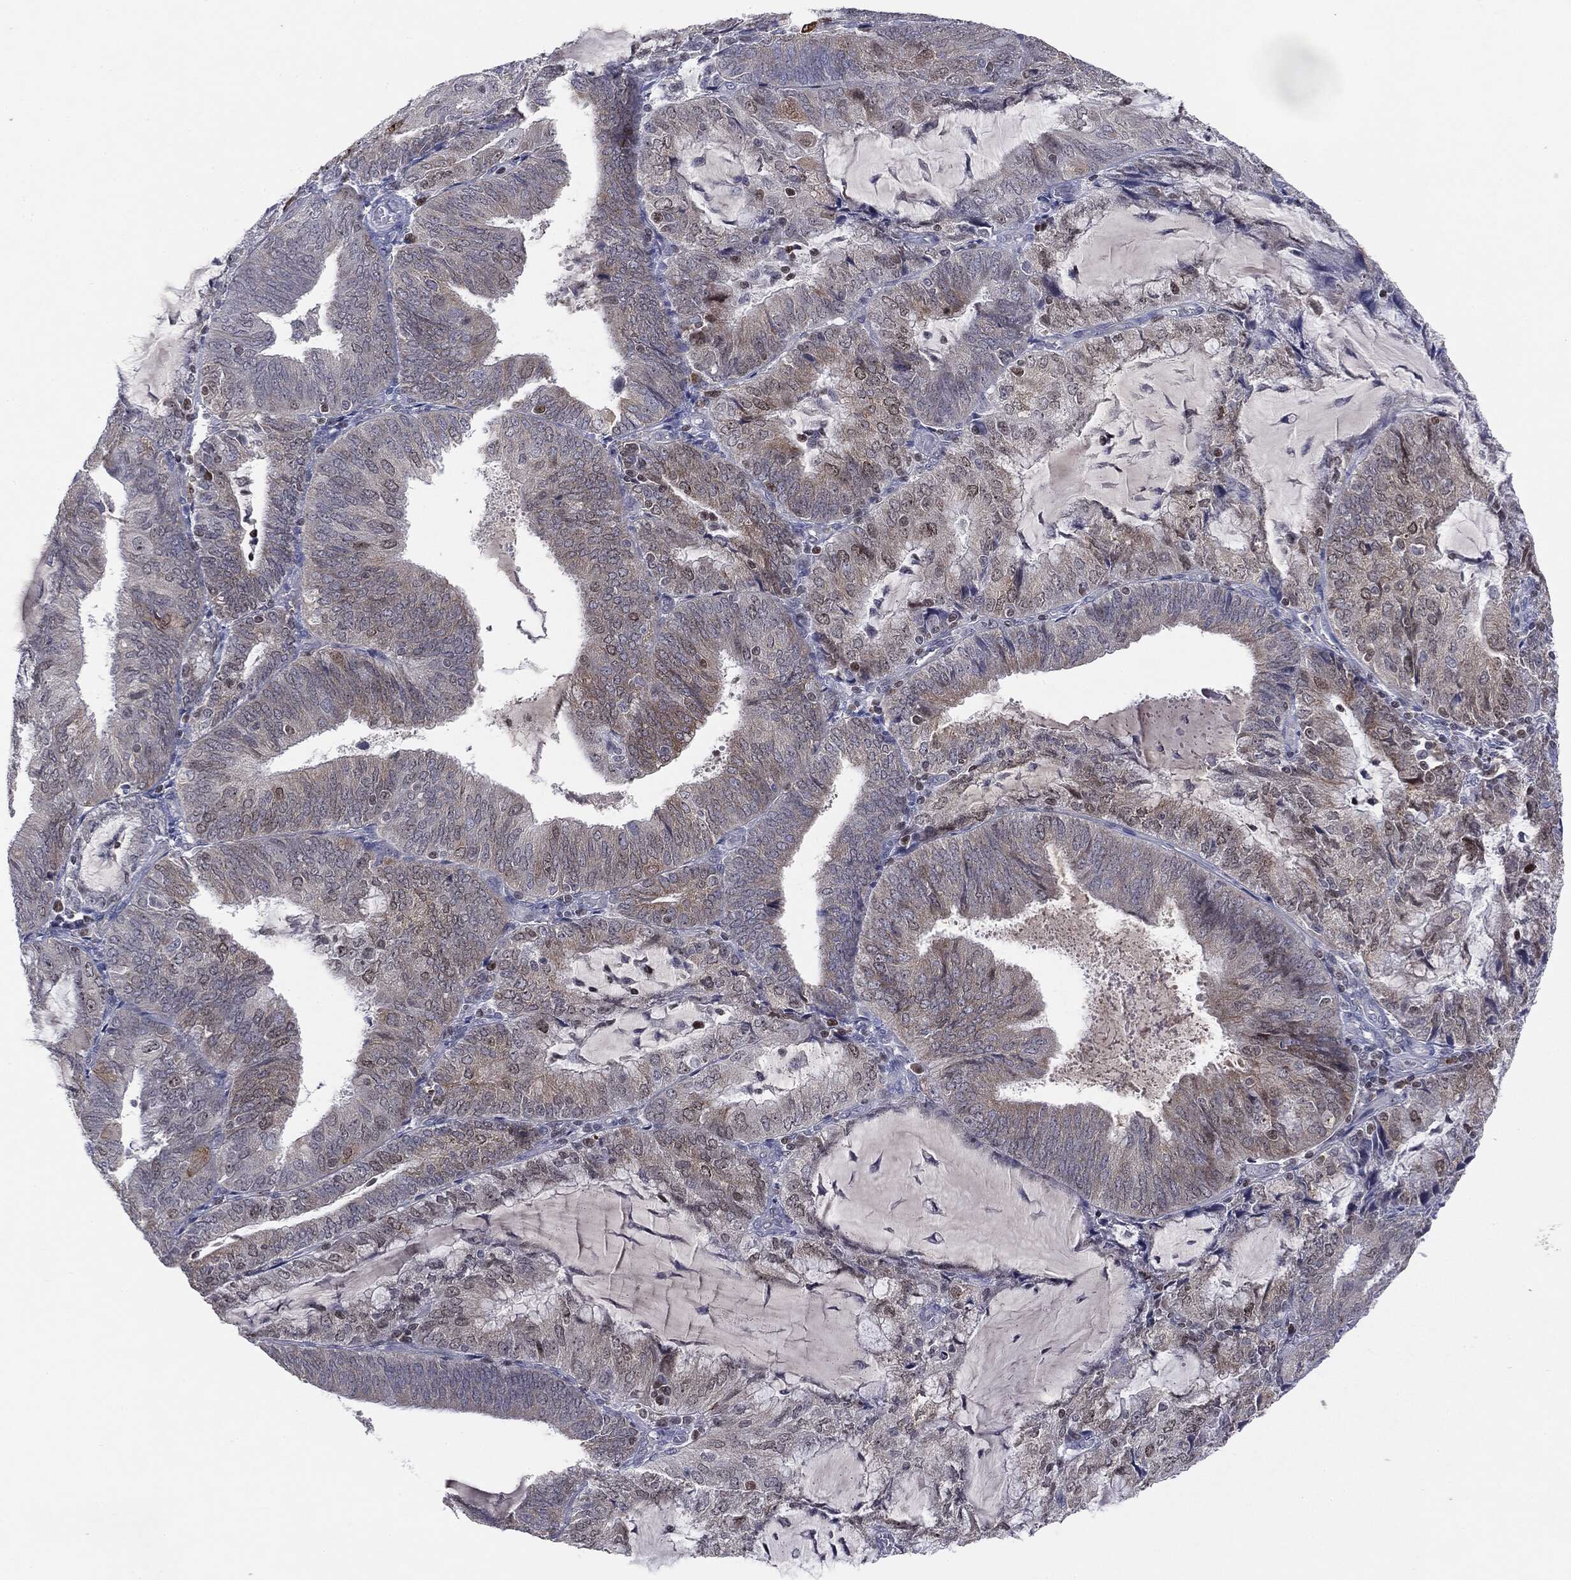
{"staining": {"intensity": "weak", "quantity": "<25%", "location": "cytoplasmic/membranous,nuclear"}, "tissue": "endometrial cancer", "cell_type": "Tumor cells", "image_type": "cancer", "snomed": [{"axis": "morphology", "description": "Adenocarcinoma, NOS"}, {"axis": "topography", "description": "Endometrium"}], "caption": "A high-resolution histopathology image shows immunohistochemistry (IHC) staining of adenocarcinoma (endometrial), which displays no significant expression in tumor cells.", "gene": "KIF2C", "patient": {"sex": "female", "age": 81}}